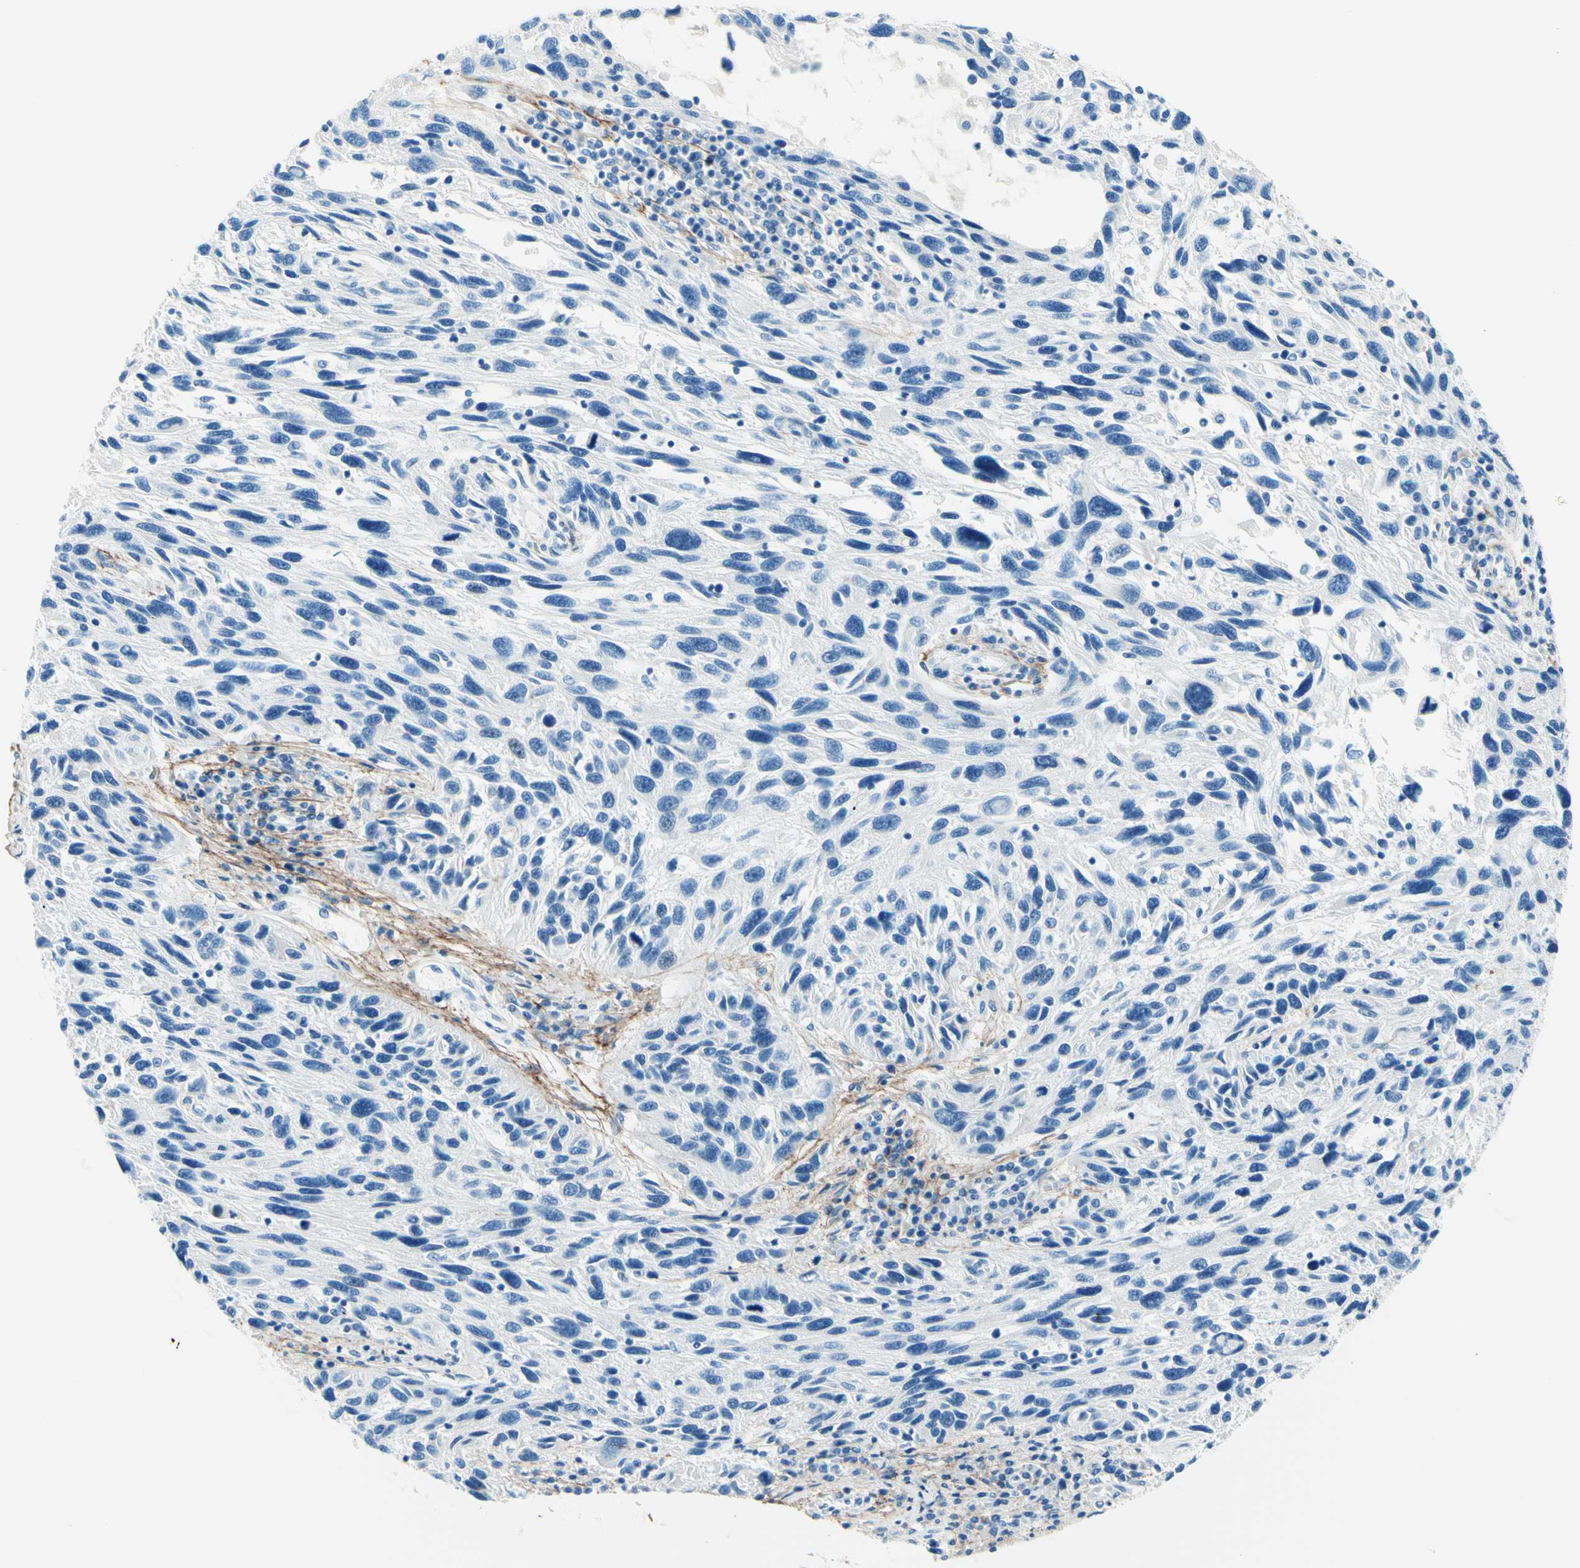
{"staining": {"intensity": "negative", "quantity": "none", "location": "none"}, "tissue": "melanoma", "cell_type": "Tumor cells", "image_type": "cancer", "snomed": [{"axis": "morphology", "description": "Malignant melanoma, NOS"}, {"axis": "topography", "description": "Skin"}], "caption": "This is a micrograph of immunohistochemistry staining of melanoma, which shows no positivity in tumor cells.", "gene": "MFAP5", "patient": {"sex": "male", "age": 53}}